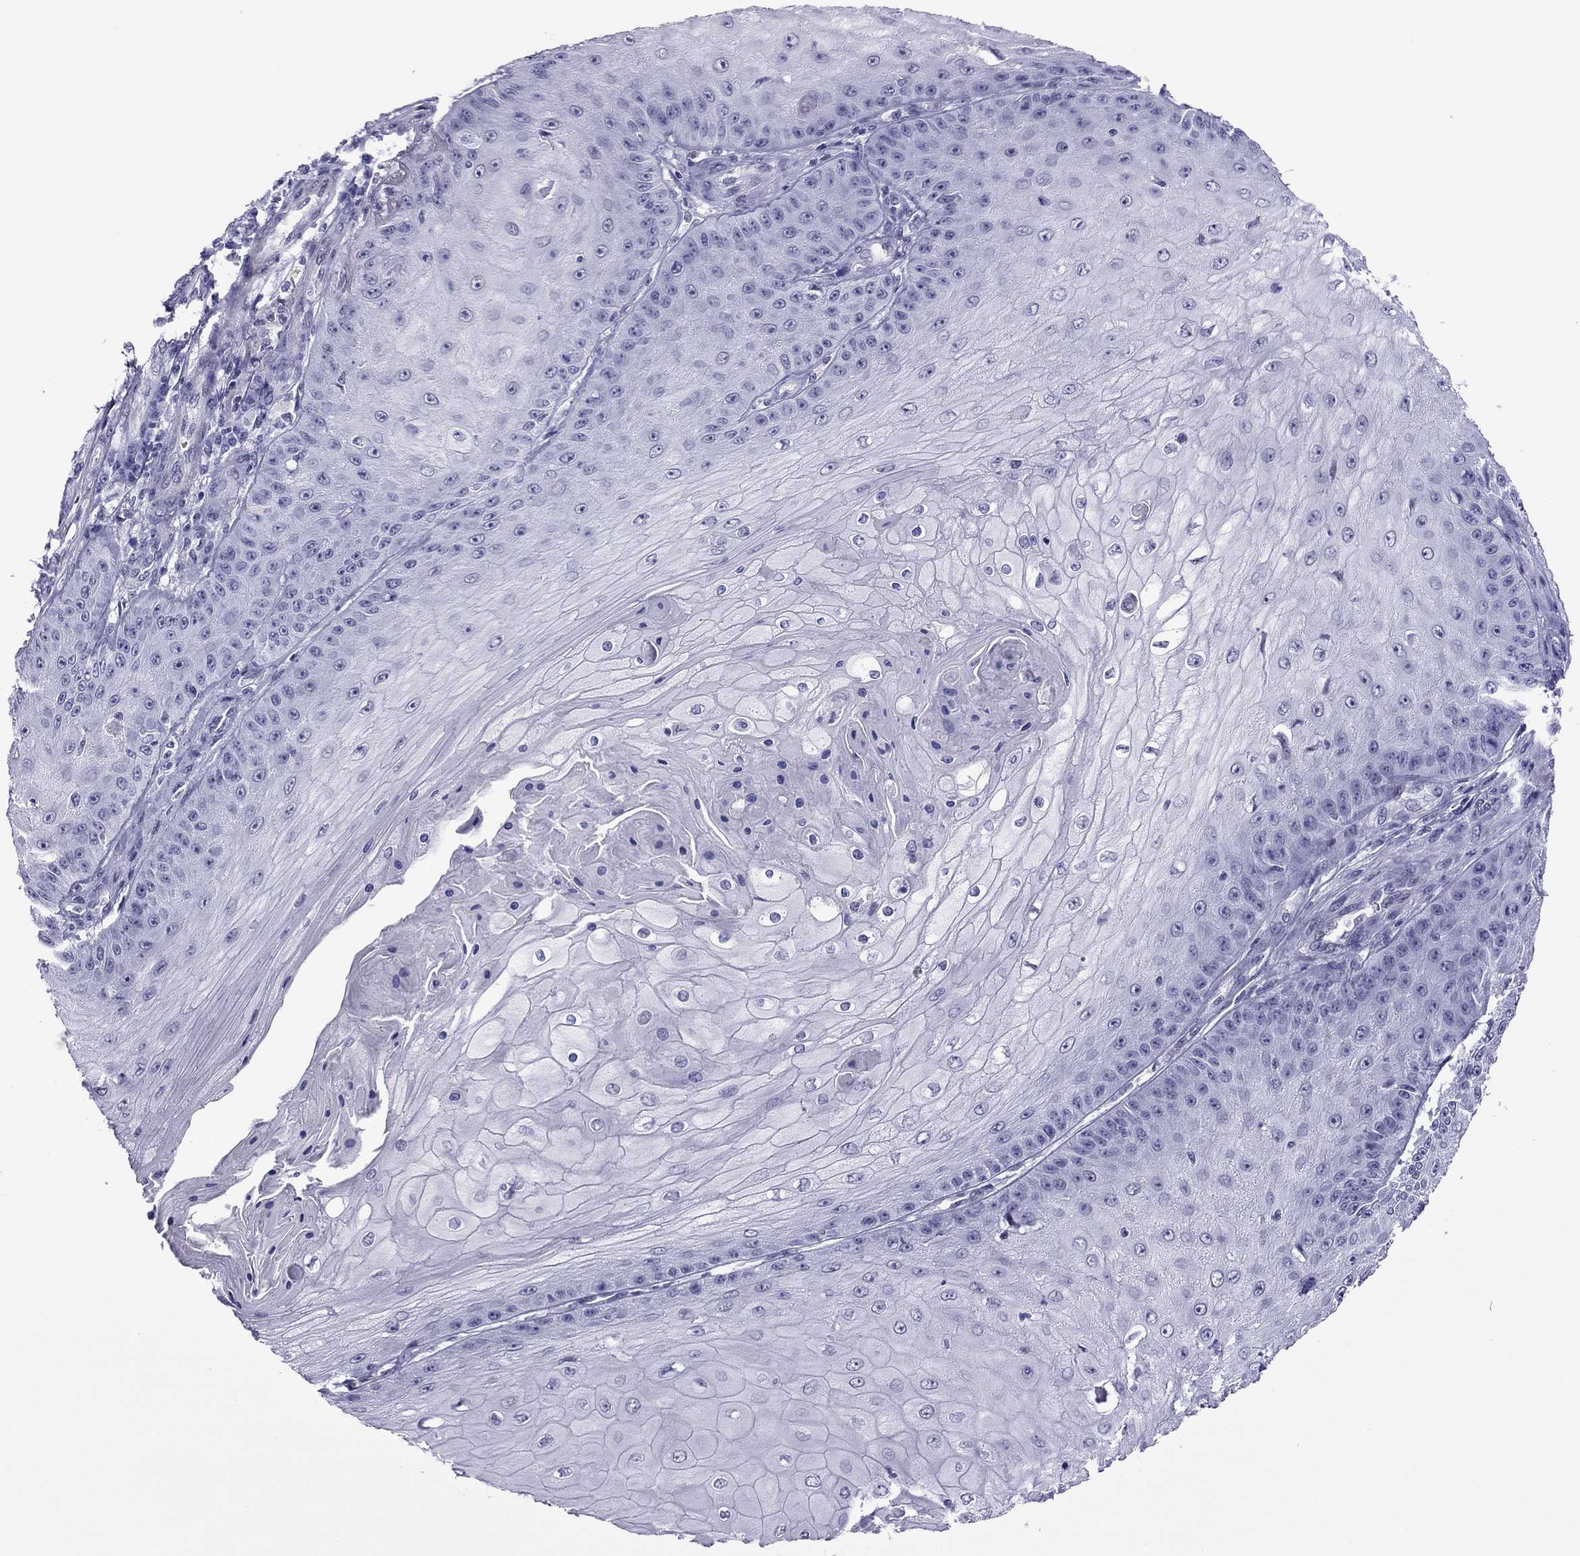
{"staining": {"intensity": "negative", "quantity": "none", "location": "none"}, "tissue": "skin cancer", "cell_type": "Tumor cells", "image_type": "cancer", "snomed": [{"axis": "morphology", "description": "Squamous cell carcinoma, NOS"}, {"axis": "topography", "description": "Skin"}], "caption": "This micrograph is of skin cancer (squamous cell carcinoma) stained with IHC to label a protein in brown with the nuclei are counter-stained blue. There is no expression in tumor cells.", "gene": "ZNF646", "patient": {"sex": "male", "age": 70}}